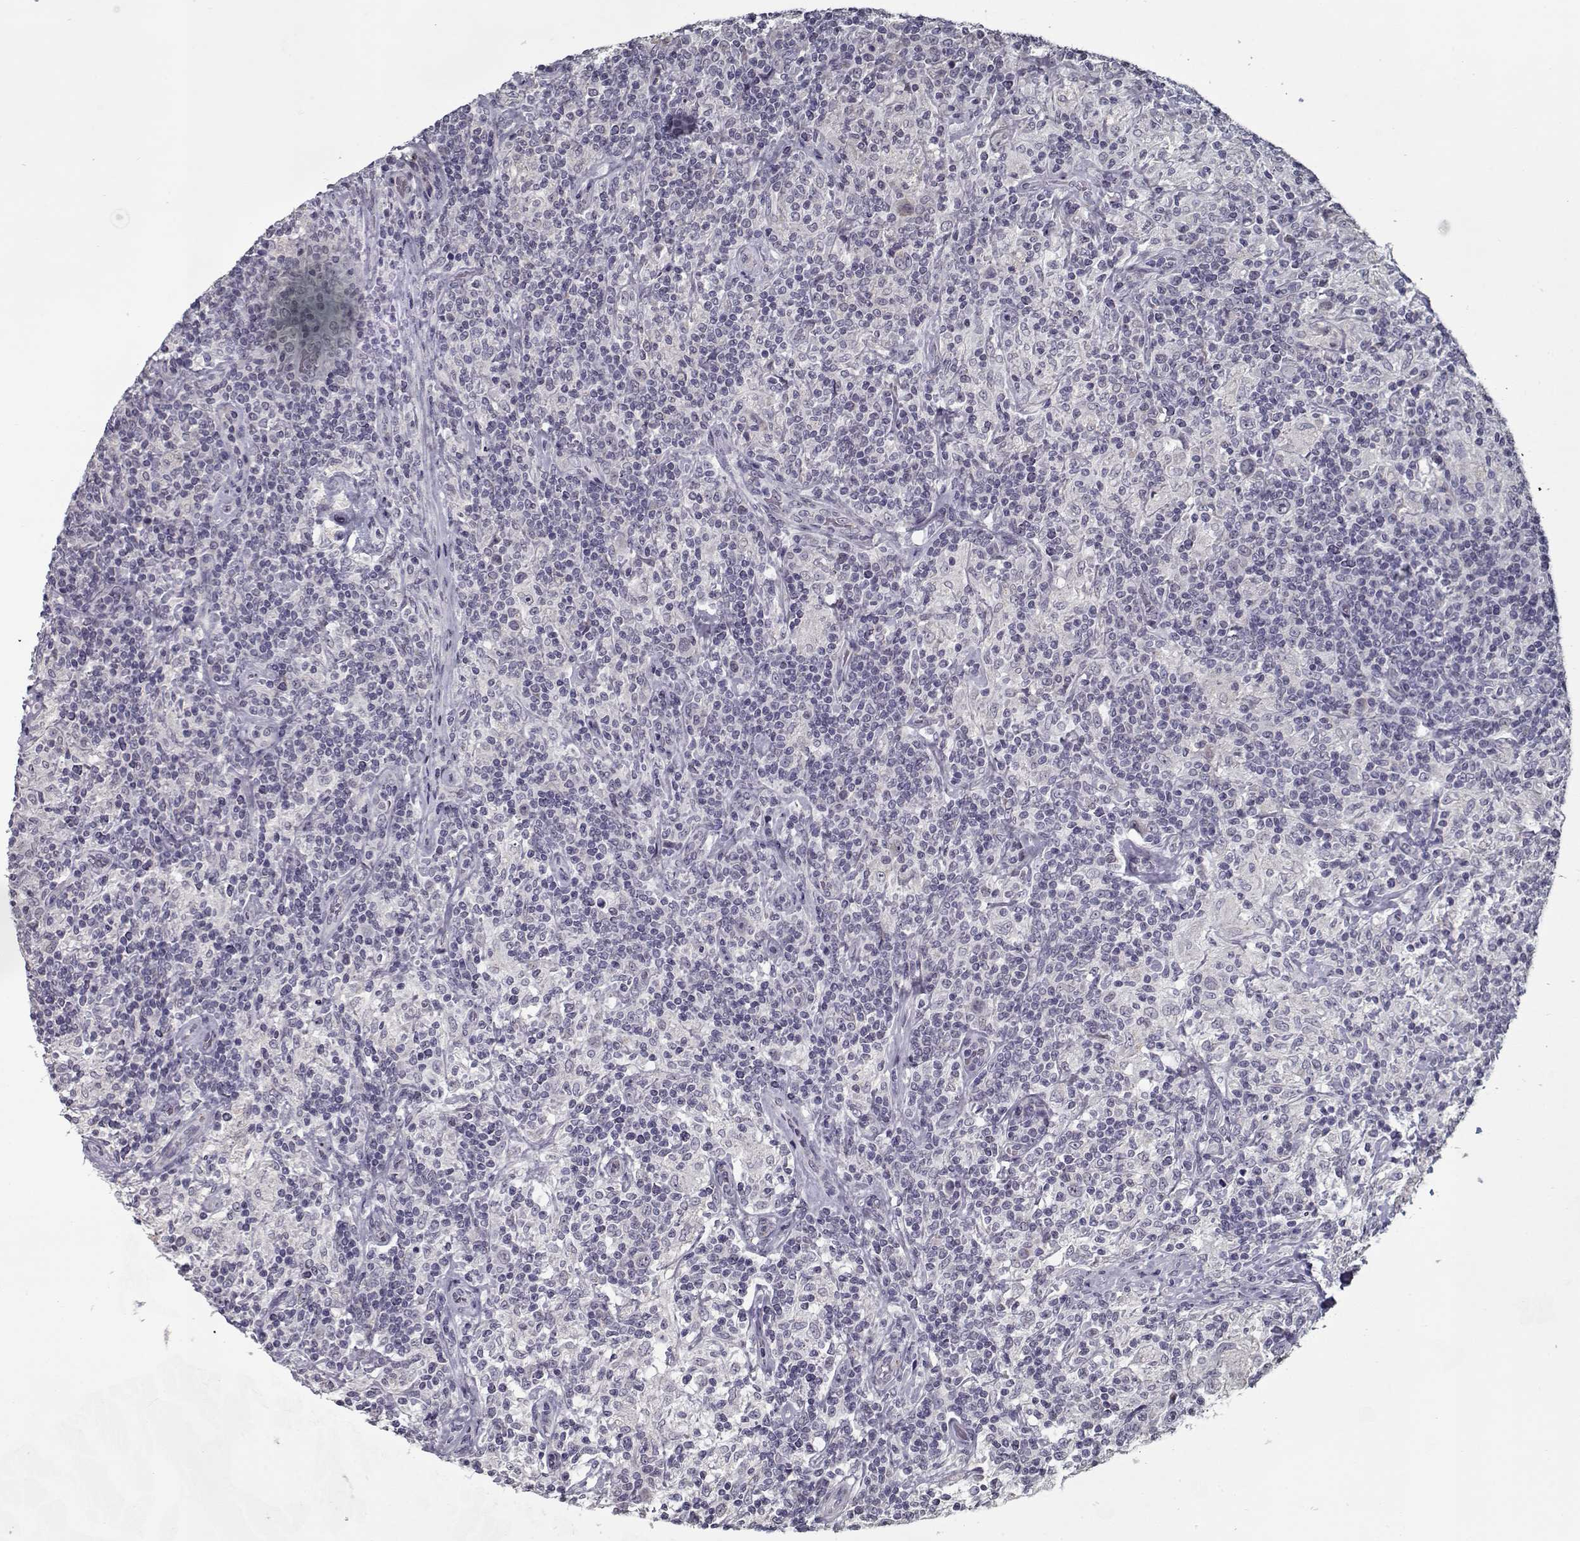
{"staining": {"intensity": "negative", "quantity": "none", "location": "none"}, "tissue": "lymphoma", "cell_type": "Tumor cells", "image_type": "cancer", "snomed": [{"axis": "morphology", "description": "Hodgkin's disease, NOS"}, {"axis": "topography", "description": "Lymph node"}], "caption": "The histopathology image reveals no staining of tumor cells in Hodgkin's disease. The staining is performed using DAB brown chromogen with nuclei counter-stained in using hematoxylin.", "gene": "SEC16B", "patient": {"sex": "male", "age": 70}}